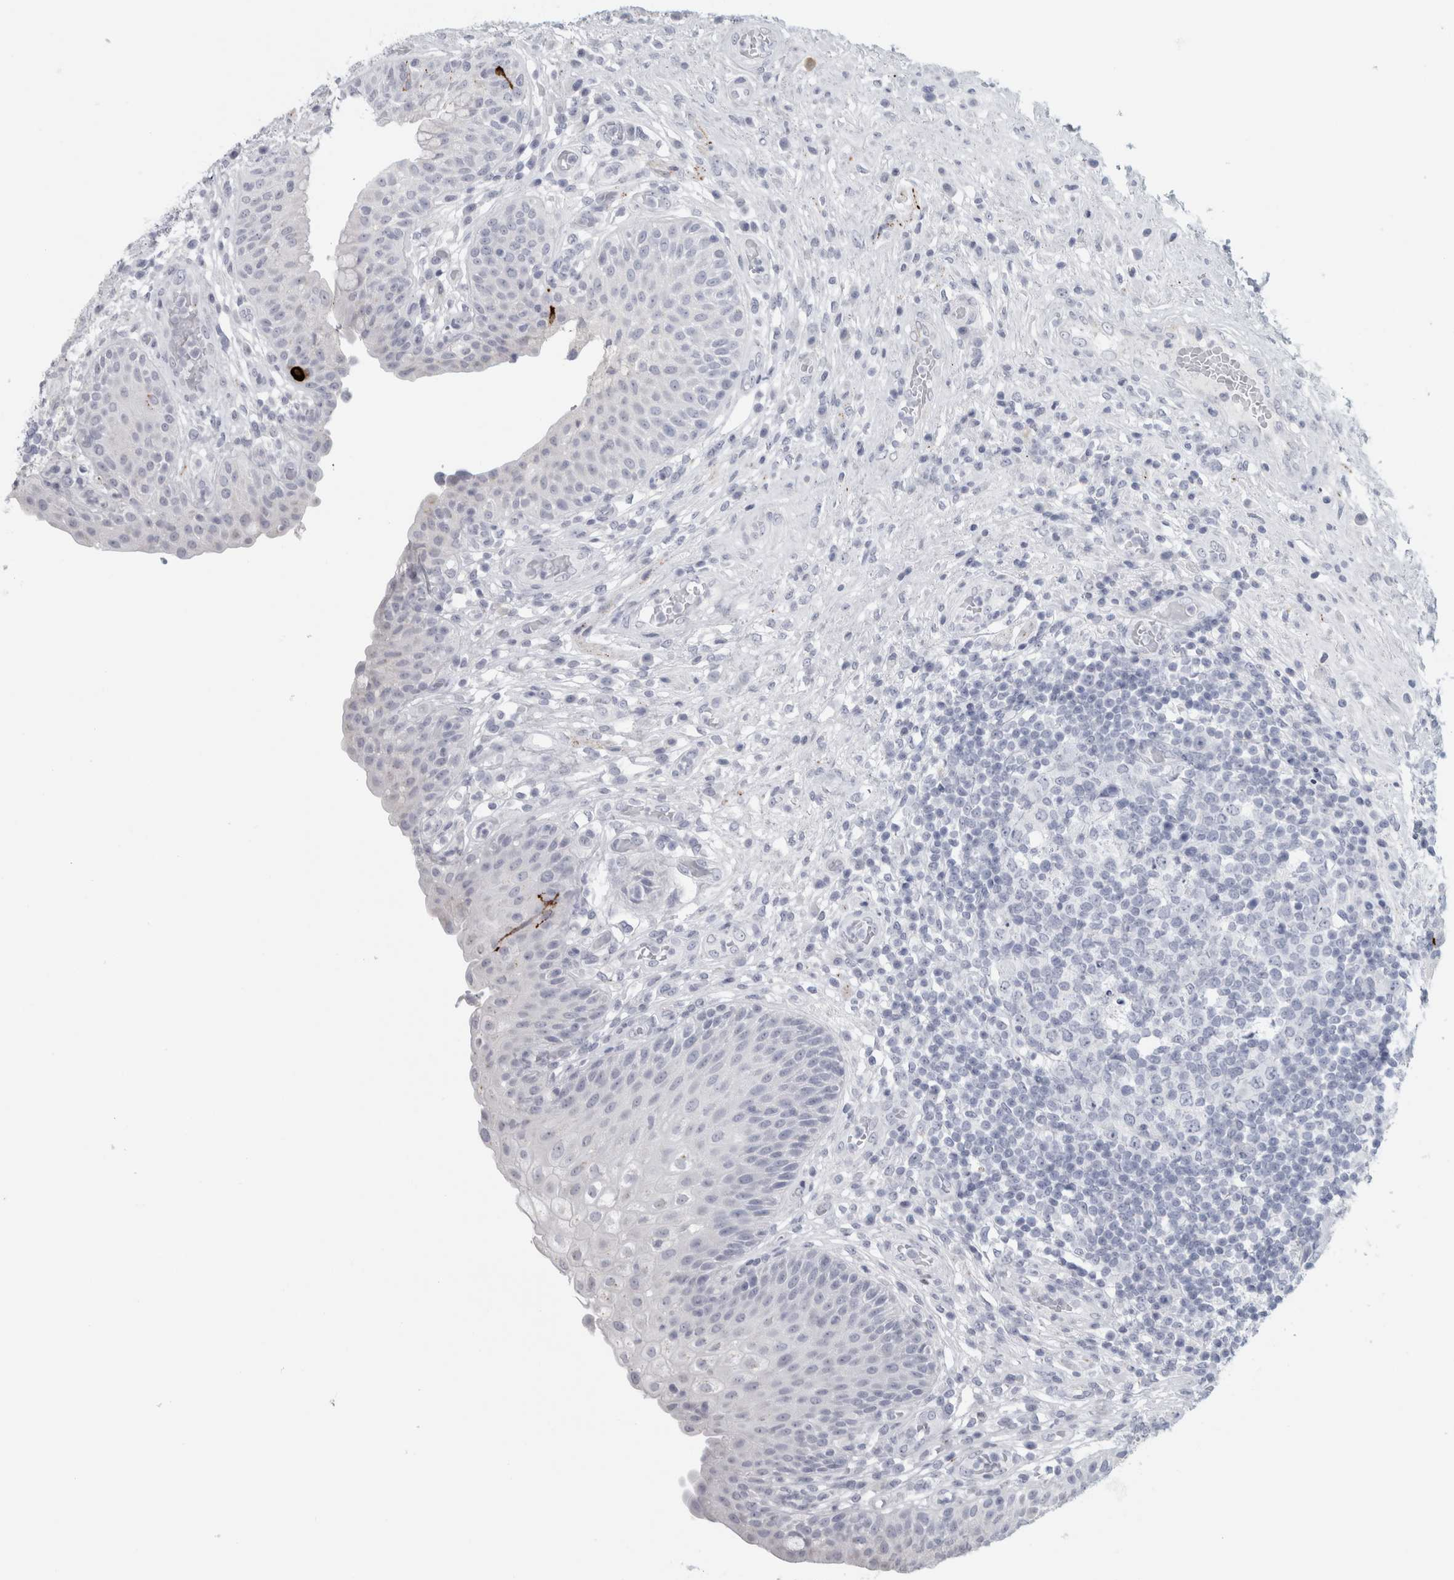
{"staining": {"intensity": "negative", "quantity": "none", "location": "none"}, "tissue": "urinary bladder", "cell_type": "Urothelial cells", "image_type": "normal", "snomed": [{"axis": "morphology", "description": "Normal tissue, NOS"}, {"axis": "topography", "description": "Urinary bladder"}], "caption": "There is no significant expression in urothelial cells of urinary bladder. The staining was performed using DAB to visualize the protein expression in brown, while the nuclei were stained in blue with hematoxylin (Magnification: 20x).", "gene": "CPE", "patient": {"sex": "female", "age": 62}}